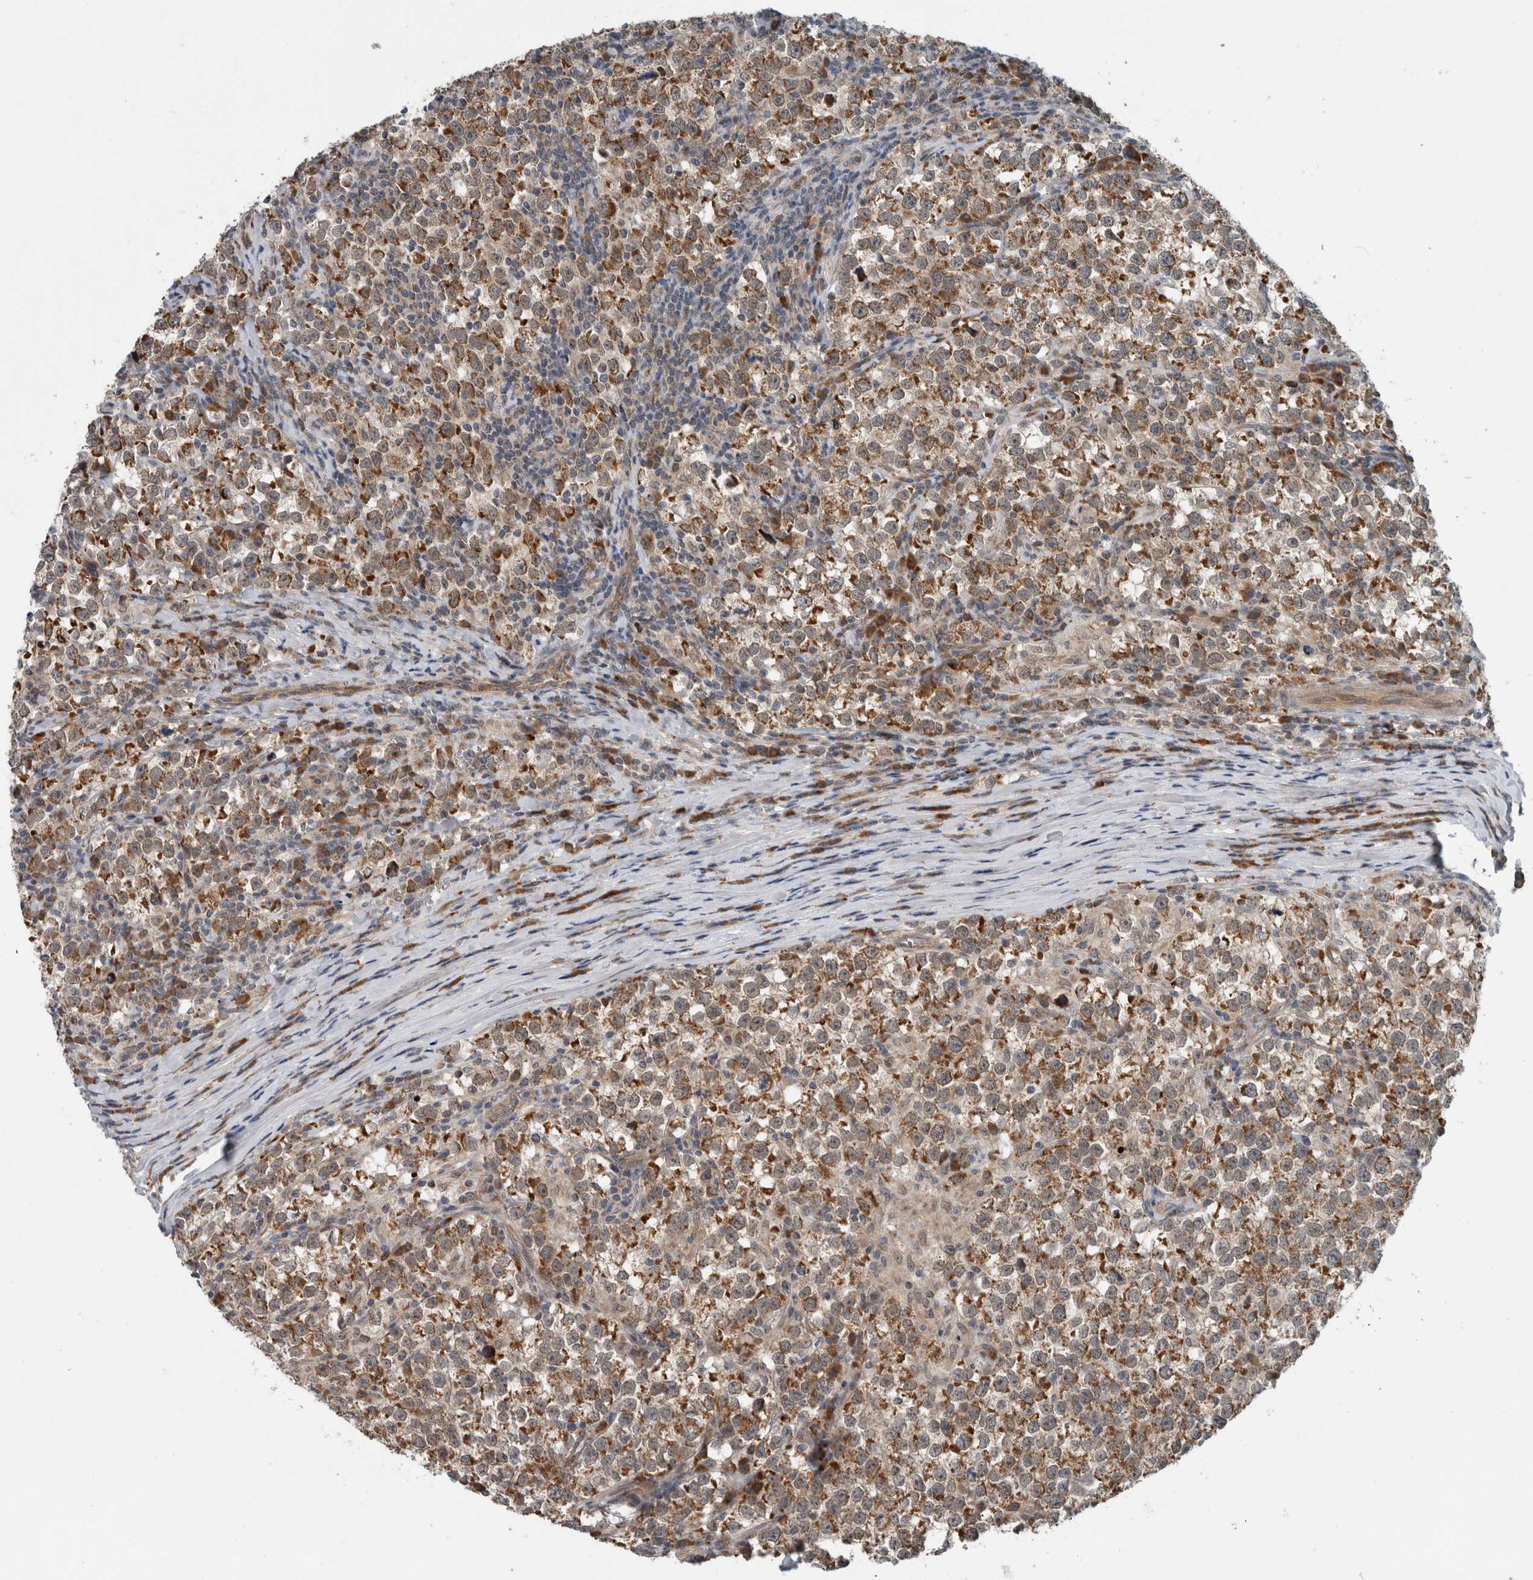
{"staining": {"intensity": "moderate", "quantity": ">75%", "location": "cytoplasmic/membranous"}, "tissue": "testis cancer", "cell_type": "Tumor cells", "image_type": "cancer", "snomed": [{"axis": "morphology", "description": "Normal tissue, NOS"}, {"axis": "morphology", "description": "Seminoma, NOS"}, {"axis": "topography", "description": "Testis"}], "caption": "Brown immunohistochemical staining in human seminoma (testis) shows moderate cytoplasmic/membranous staining in about >75% of tumor cells. (DAB = brown stain, brightfield microscopy at high magnification).", "gene": "GBA2", "patient": {"sex": "male", "age": 43}}